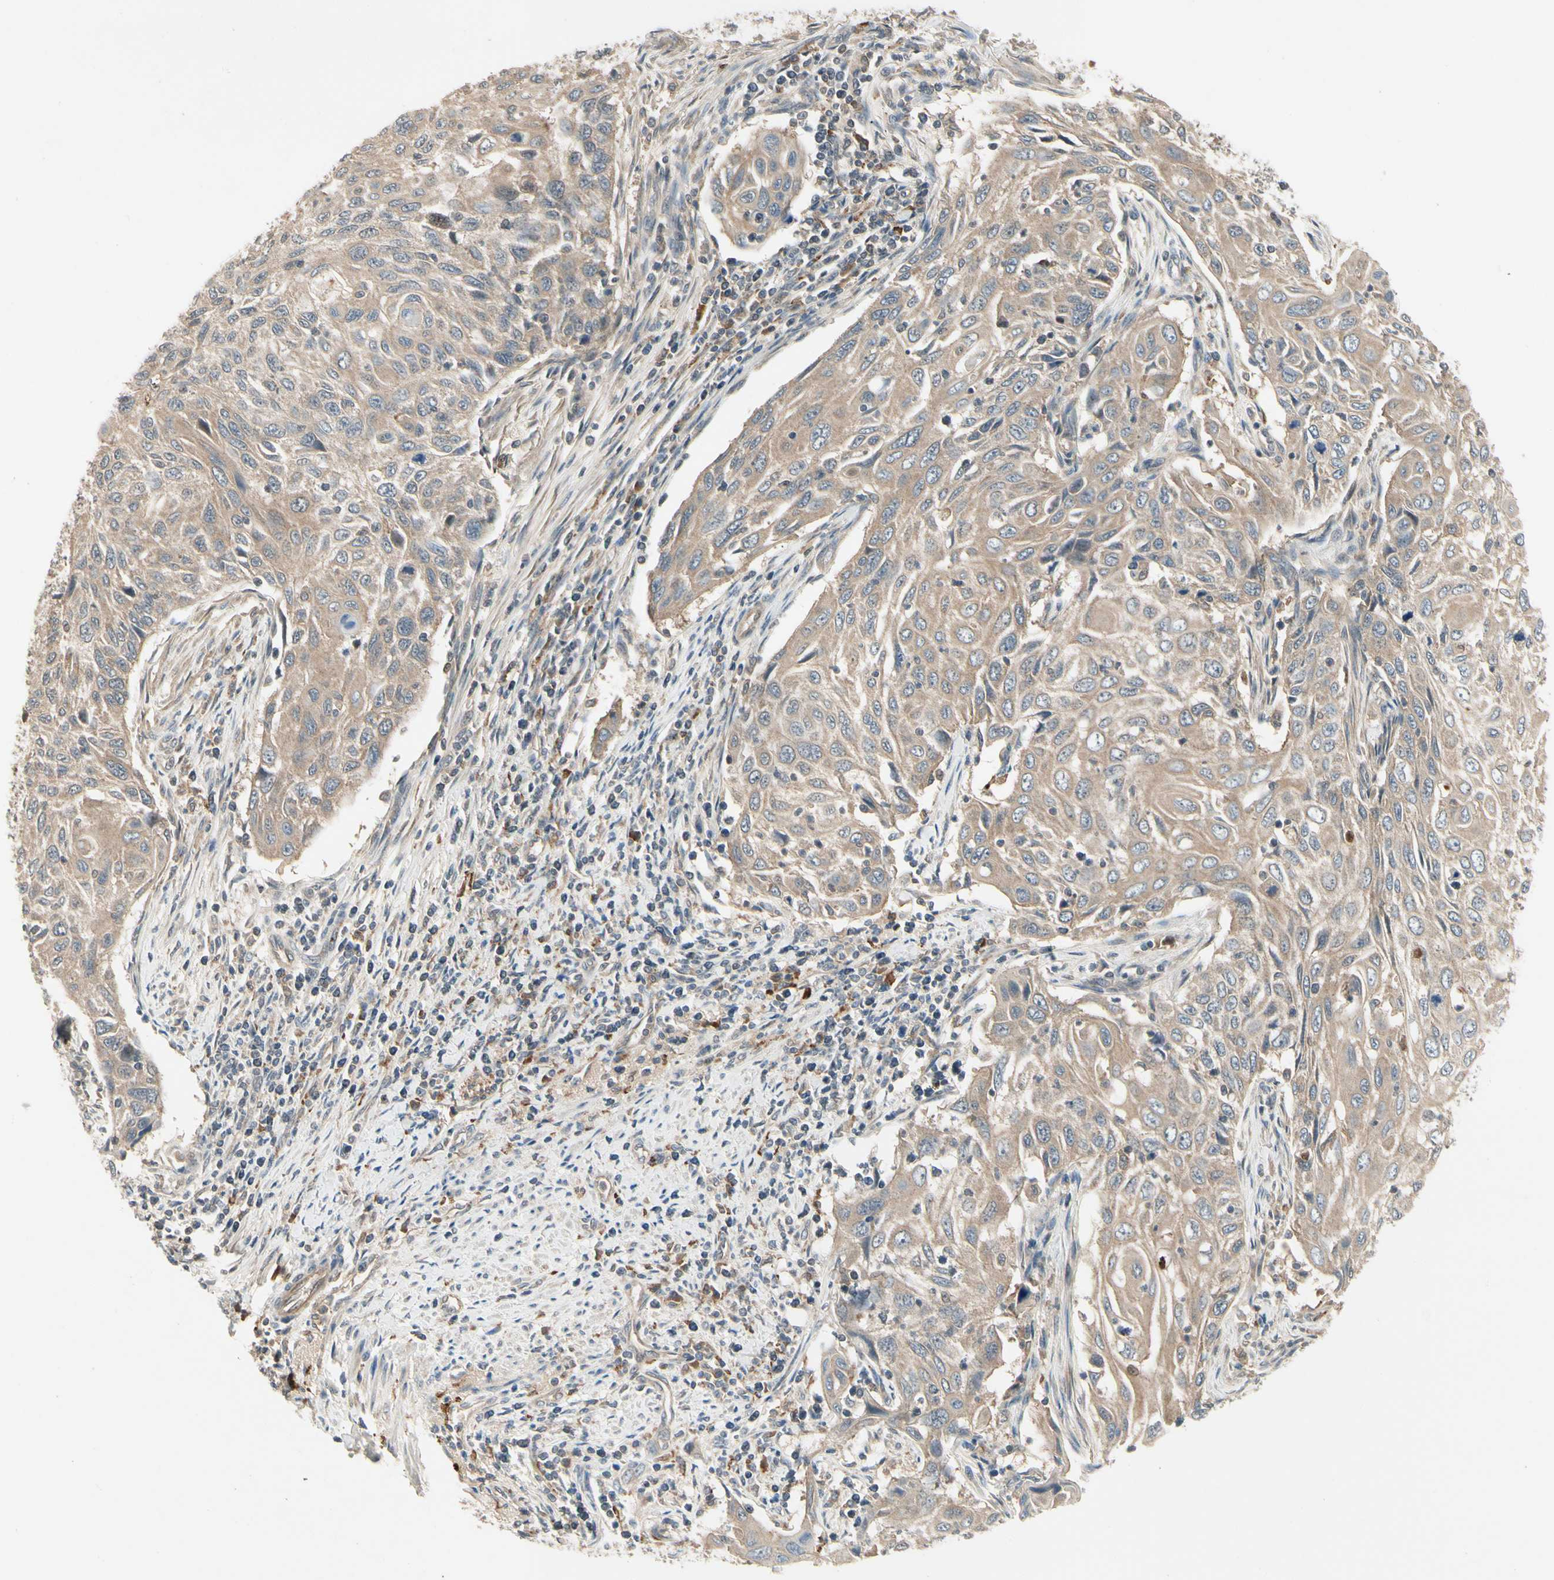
{"staining": {"intensity": "moderate", "quantity": ">75%", "location": "cytoplasmic/membranous"}, "tissue": "cervical cancer", "cell_type": "Tumor cells", "image_type": "cancer", "snomed": [{"axis": "morphology", "description": "Squamous cell carcinoma, NOS"}, {"axis": "topography", "description": "Cervix"}], "caption": "Immunohistochemistry of squamous cell carcinoma (cervical) reveals medium levels of moderate cytoplasmic/membranous positivity in about >75% of tumor cells.", "gene": "RNF14", "patient": {"sex": "female", "age": 70}}